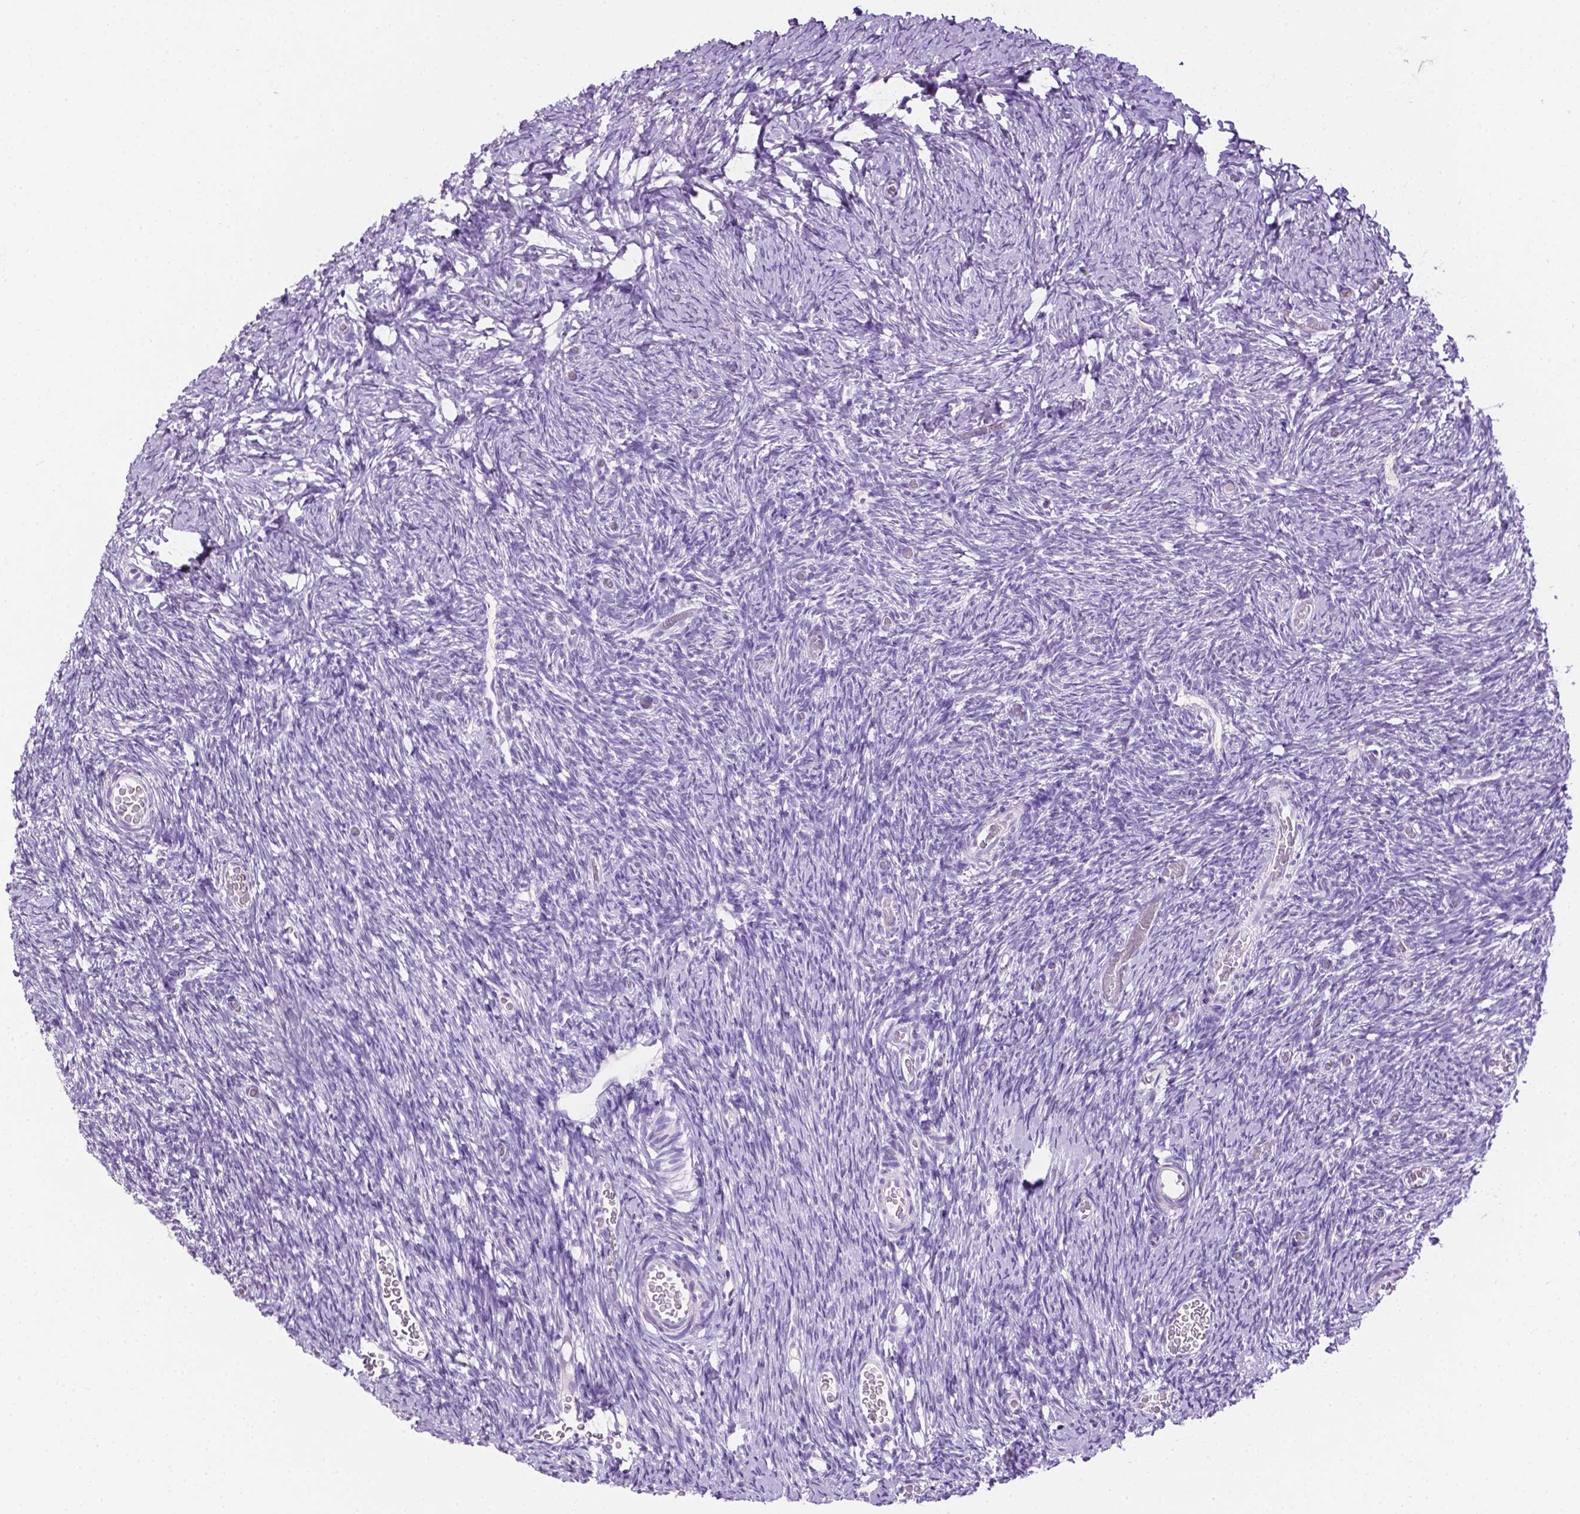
{"staining": {"intensity": "negative", "quantity": "none", "location": "none"}, "tissue": "ovary", "cell_type": "Follicle cells", "image_type": "normal", "snomed": [{"axis": "morphology", "description": "Normal tissue, NOS"}, {"axis": "topography", "description": "Ovary"}], "caption": "Immunohistochemistry (IHC) of unremarkable human ovary displays no expression in follicle cells. (DAB immunohistochemistry with hematoxylin counter stain).", "gene": "TACSTD2", "patient": {"sex": "female", "age": 39}}